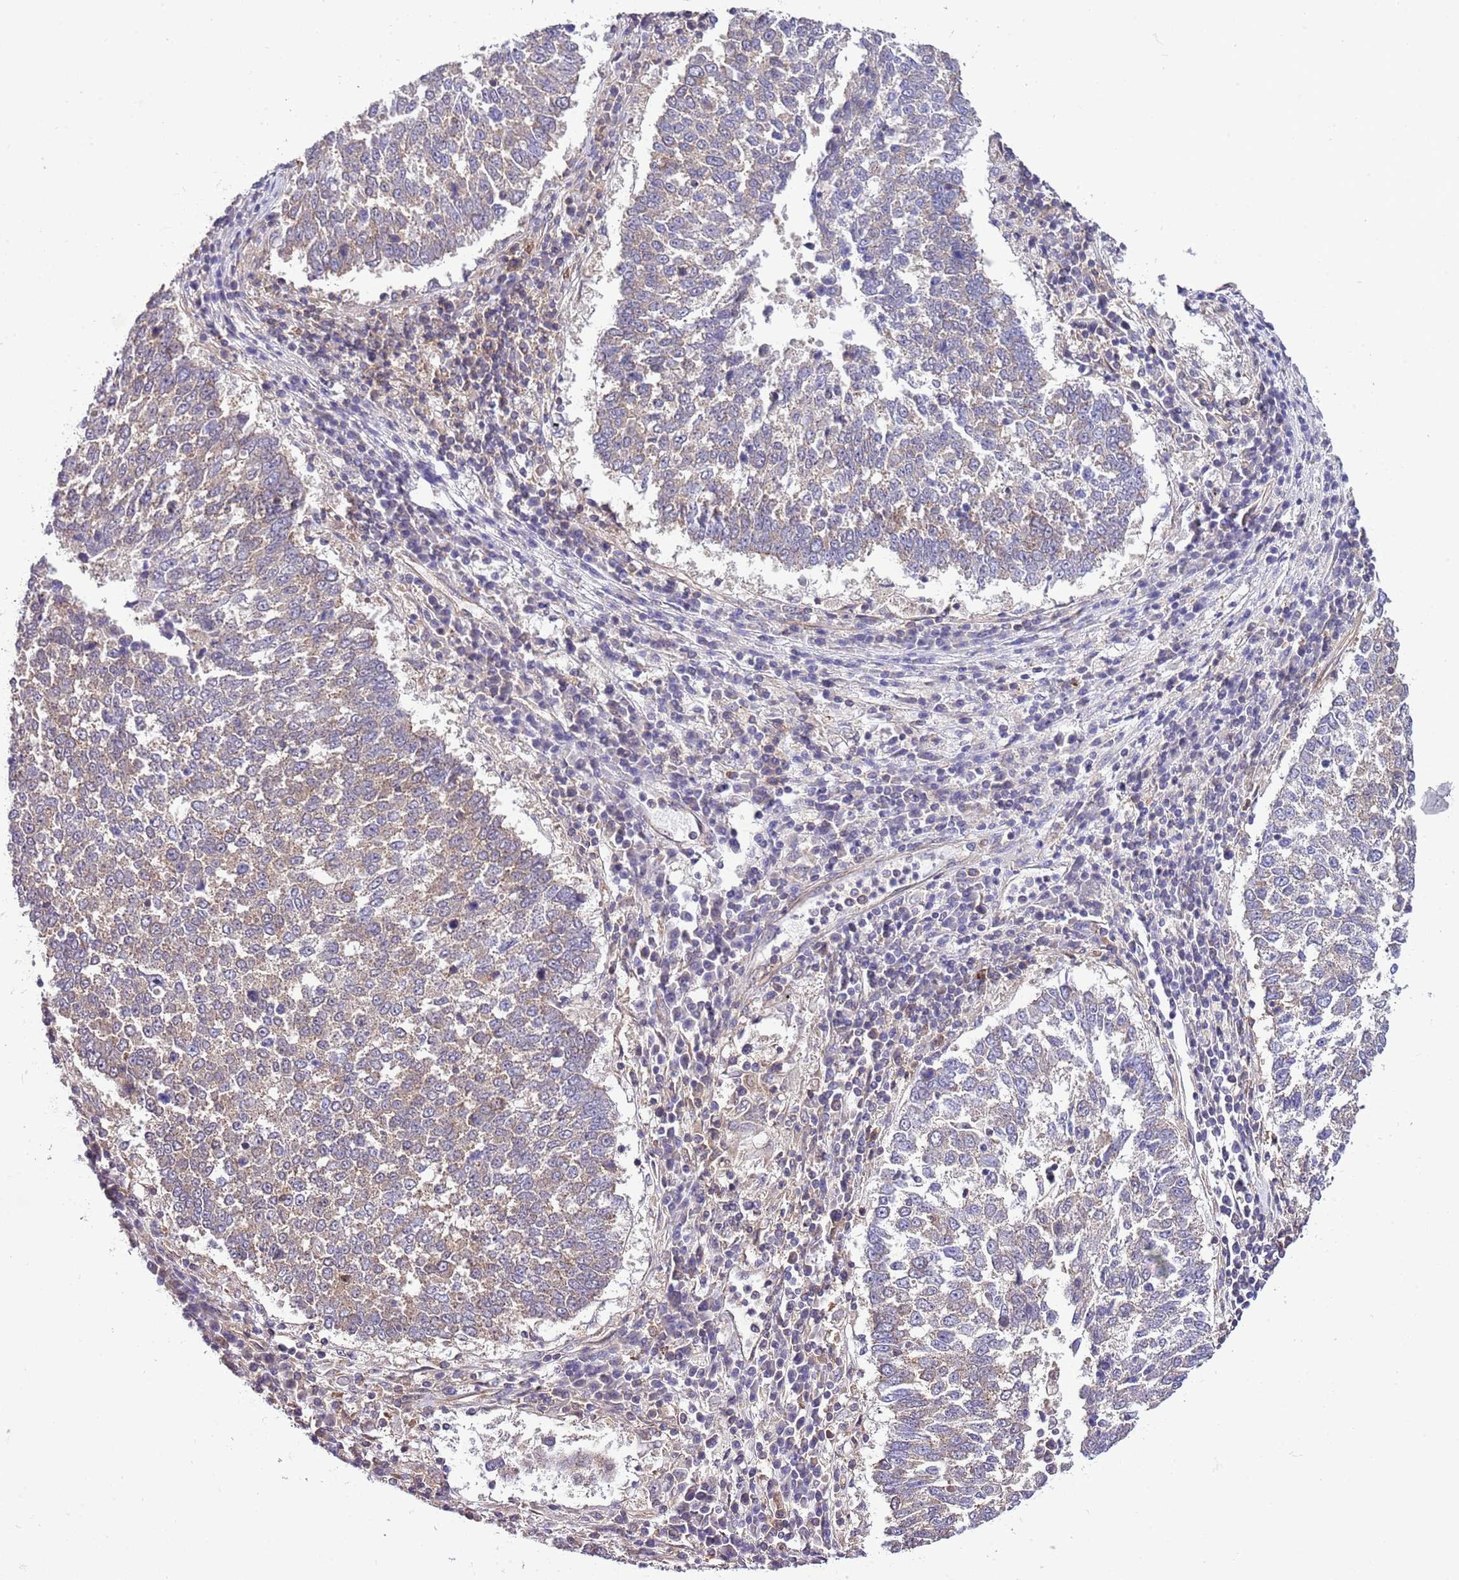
{"staining": {"intensity": "weak", "quantity": "25%-75%", "location": "cytoplasmic/membranous"}, "tissue": "lung cancer", "cell_type": "Tumor cells", "image_type": "cancer", "snomed": [{"axis": "morphology", "description": "Squamous cell carcinoma, NOS"}, {"axis": "topography", "description": "Lung"}], "caption": "Human lung cancer (squamous cell carcinoma) stained with a protein marker shows weak staining in tumor cells.", "gene": "DONSON", "patient": {"sex": "male", "age": 73}}